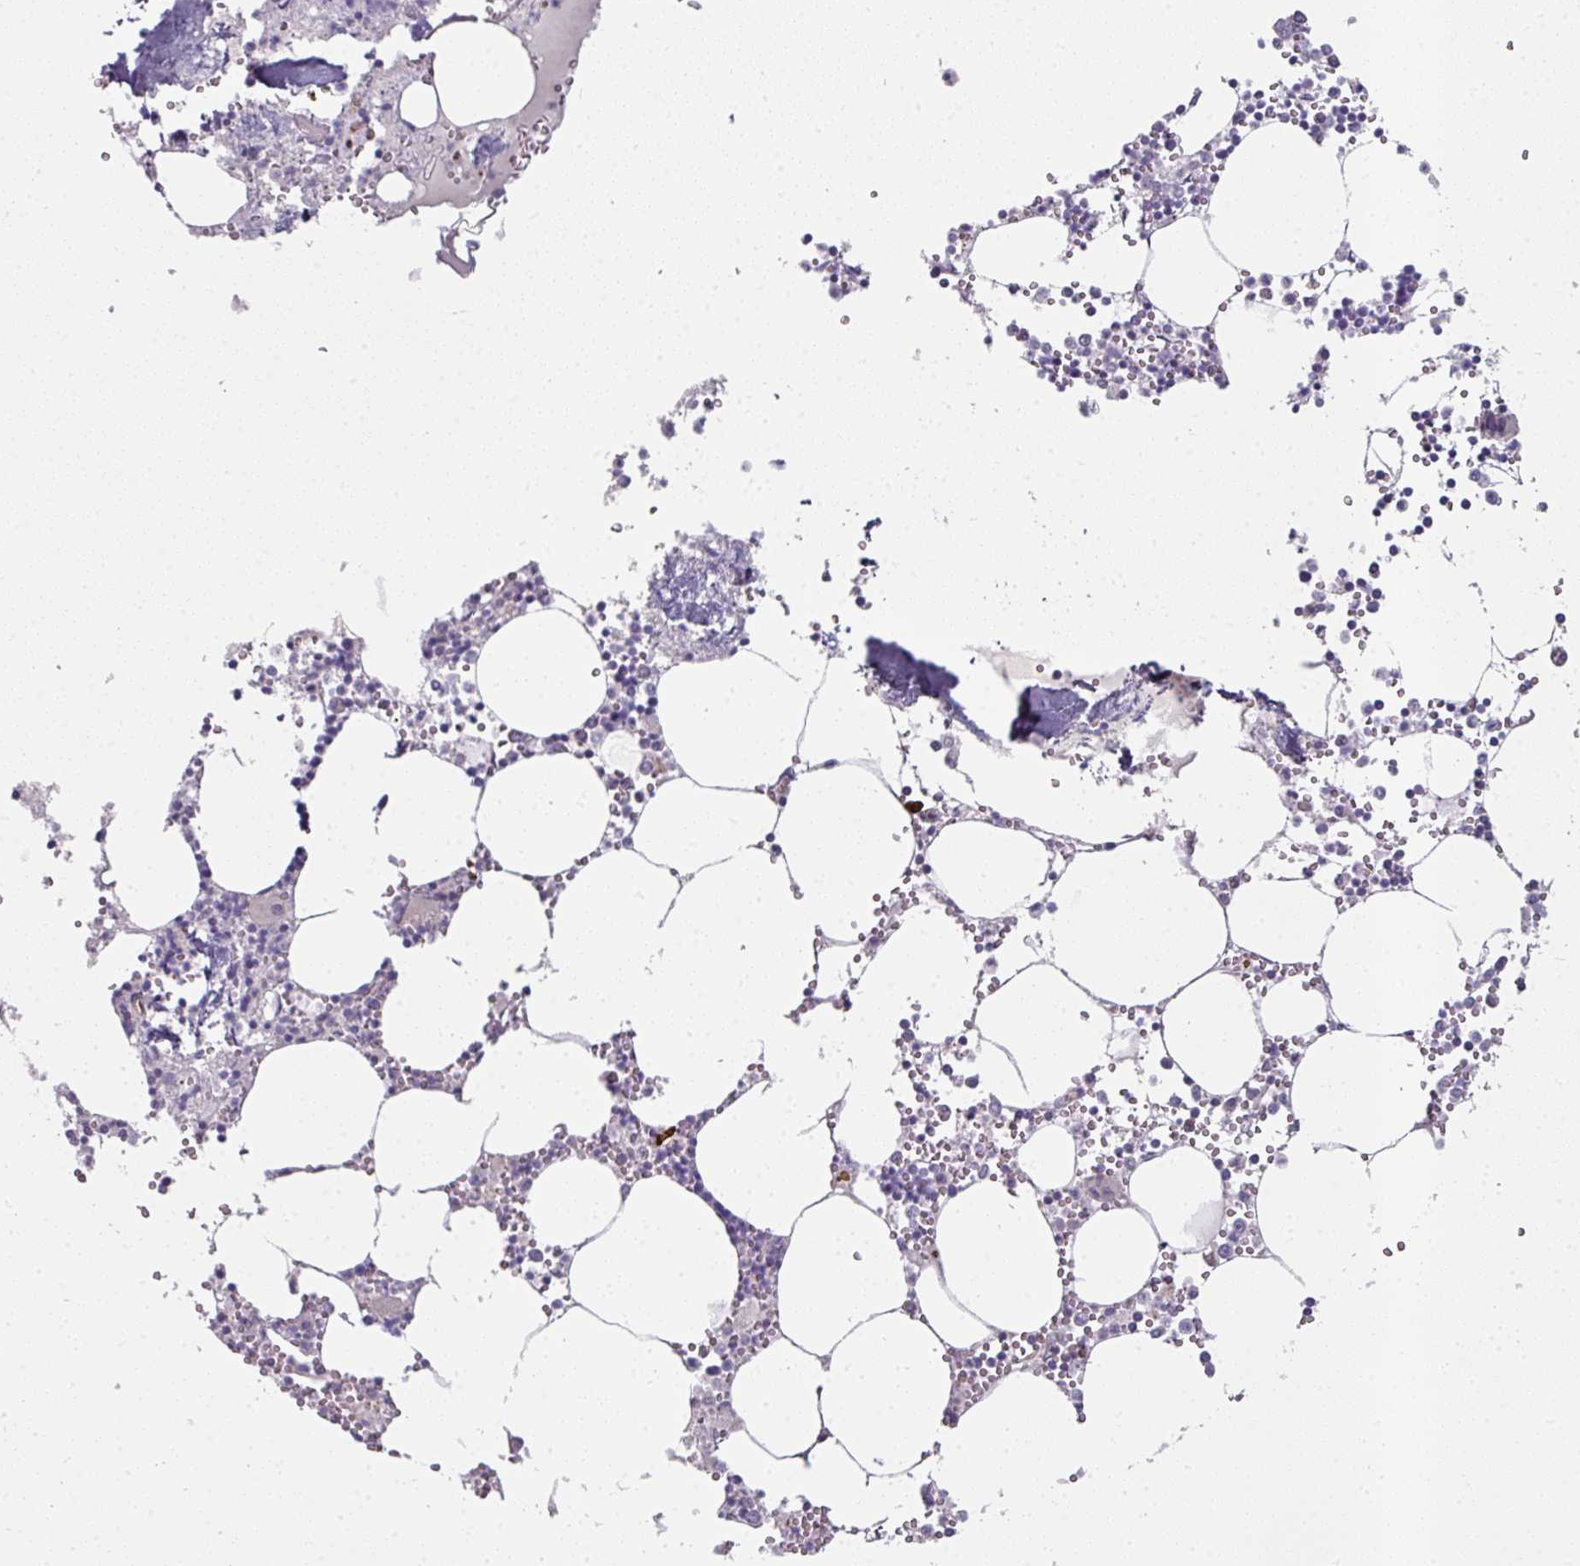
{"staining": {"intensity": "strong", "quantity": "<25%", "location": "cytoplasmic/membranous"}, "tissue": "bone marrow", "cell_type": "Hematopoietic cells", "image_type": "normal", "snomed": [{"axis": "morphology", "description": "Normal tissue, NOS"}, {"axis": "topography", "description": "Bone marrow"}], "caption": "Protein analysis of unremarkable bone marrow reveals strong cytoplasmic/membranous staining in approximately <25% of hematopoietic cells.", "gene": "FHAD1", "patient": {"sex": "male", "age": 54}}